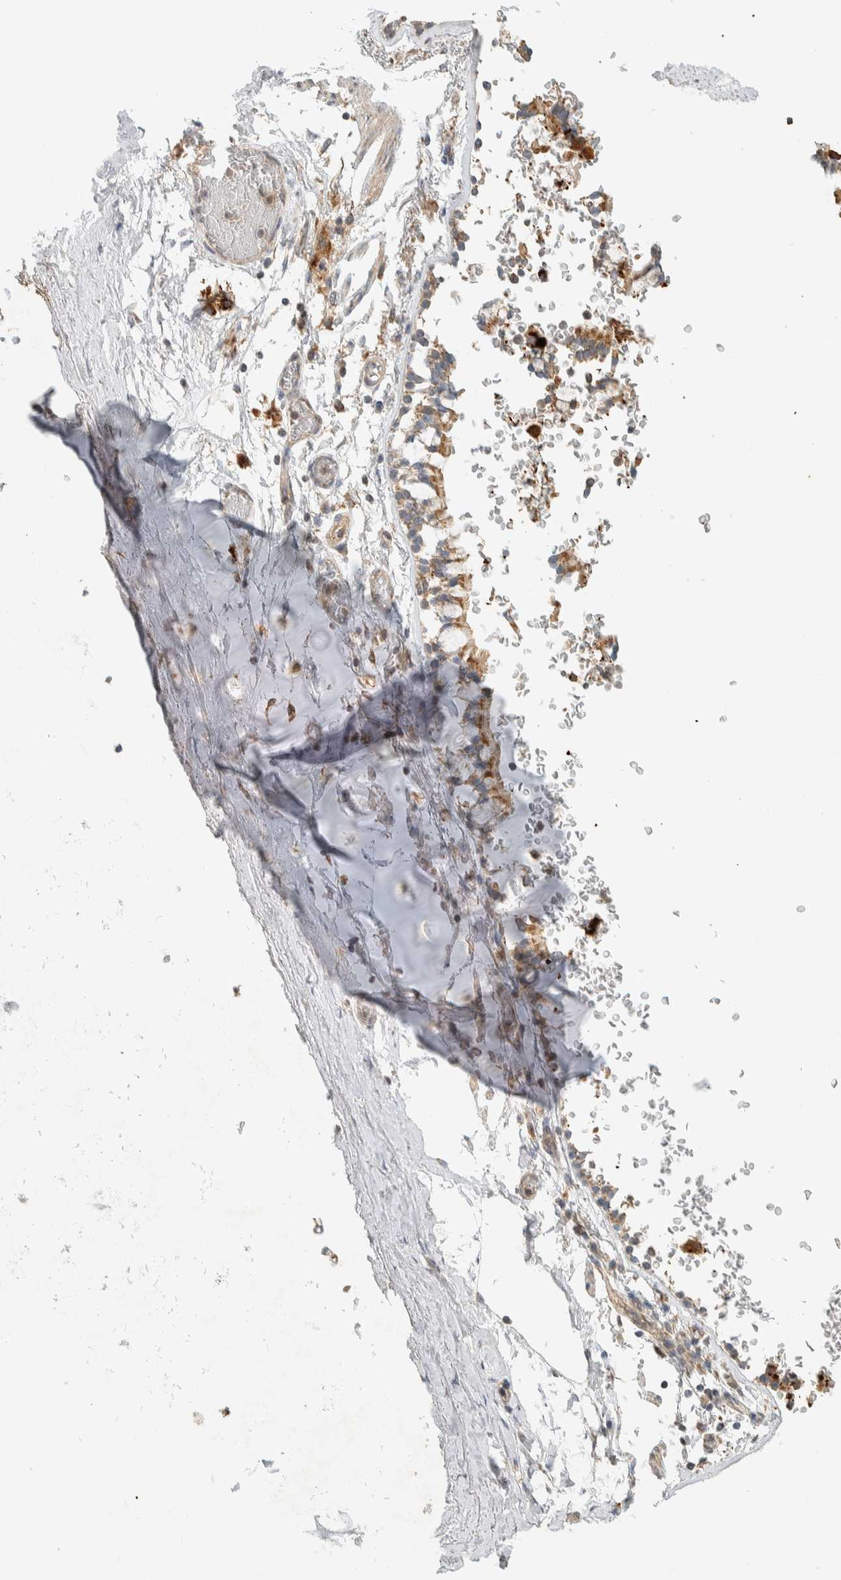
{"staining": {"intensity": "weak", "quantity": "25%-75%", "location": "cytoplasmic/membranous"}, "tissue": "adipose tissue", "cell_type": "Adipocytes", "image_type": "normal", "snomed": [{"axis": "morphology", "description": "Normal tissue, NOS"}, {"axis": "topography", "description": "Cartilage tissue"}, {"axis": "topography", "description": "Lung"}], "caption": "Immunohistochemistry (IHC) micrograph of normal adipose tissue: human adipose tissue stained using immunohistochemistry (IHC) shows low levels of weak protein expression localized specifically in the cytoplasmic/membranous of adipocytes, appearing as a cytoplasmic/membranous brown color.", "gene": "PDE7B", "patient": {"sex": "female", "age": 77}}